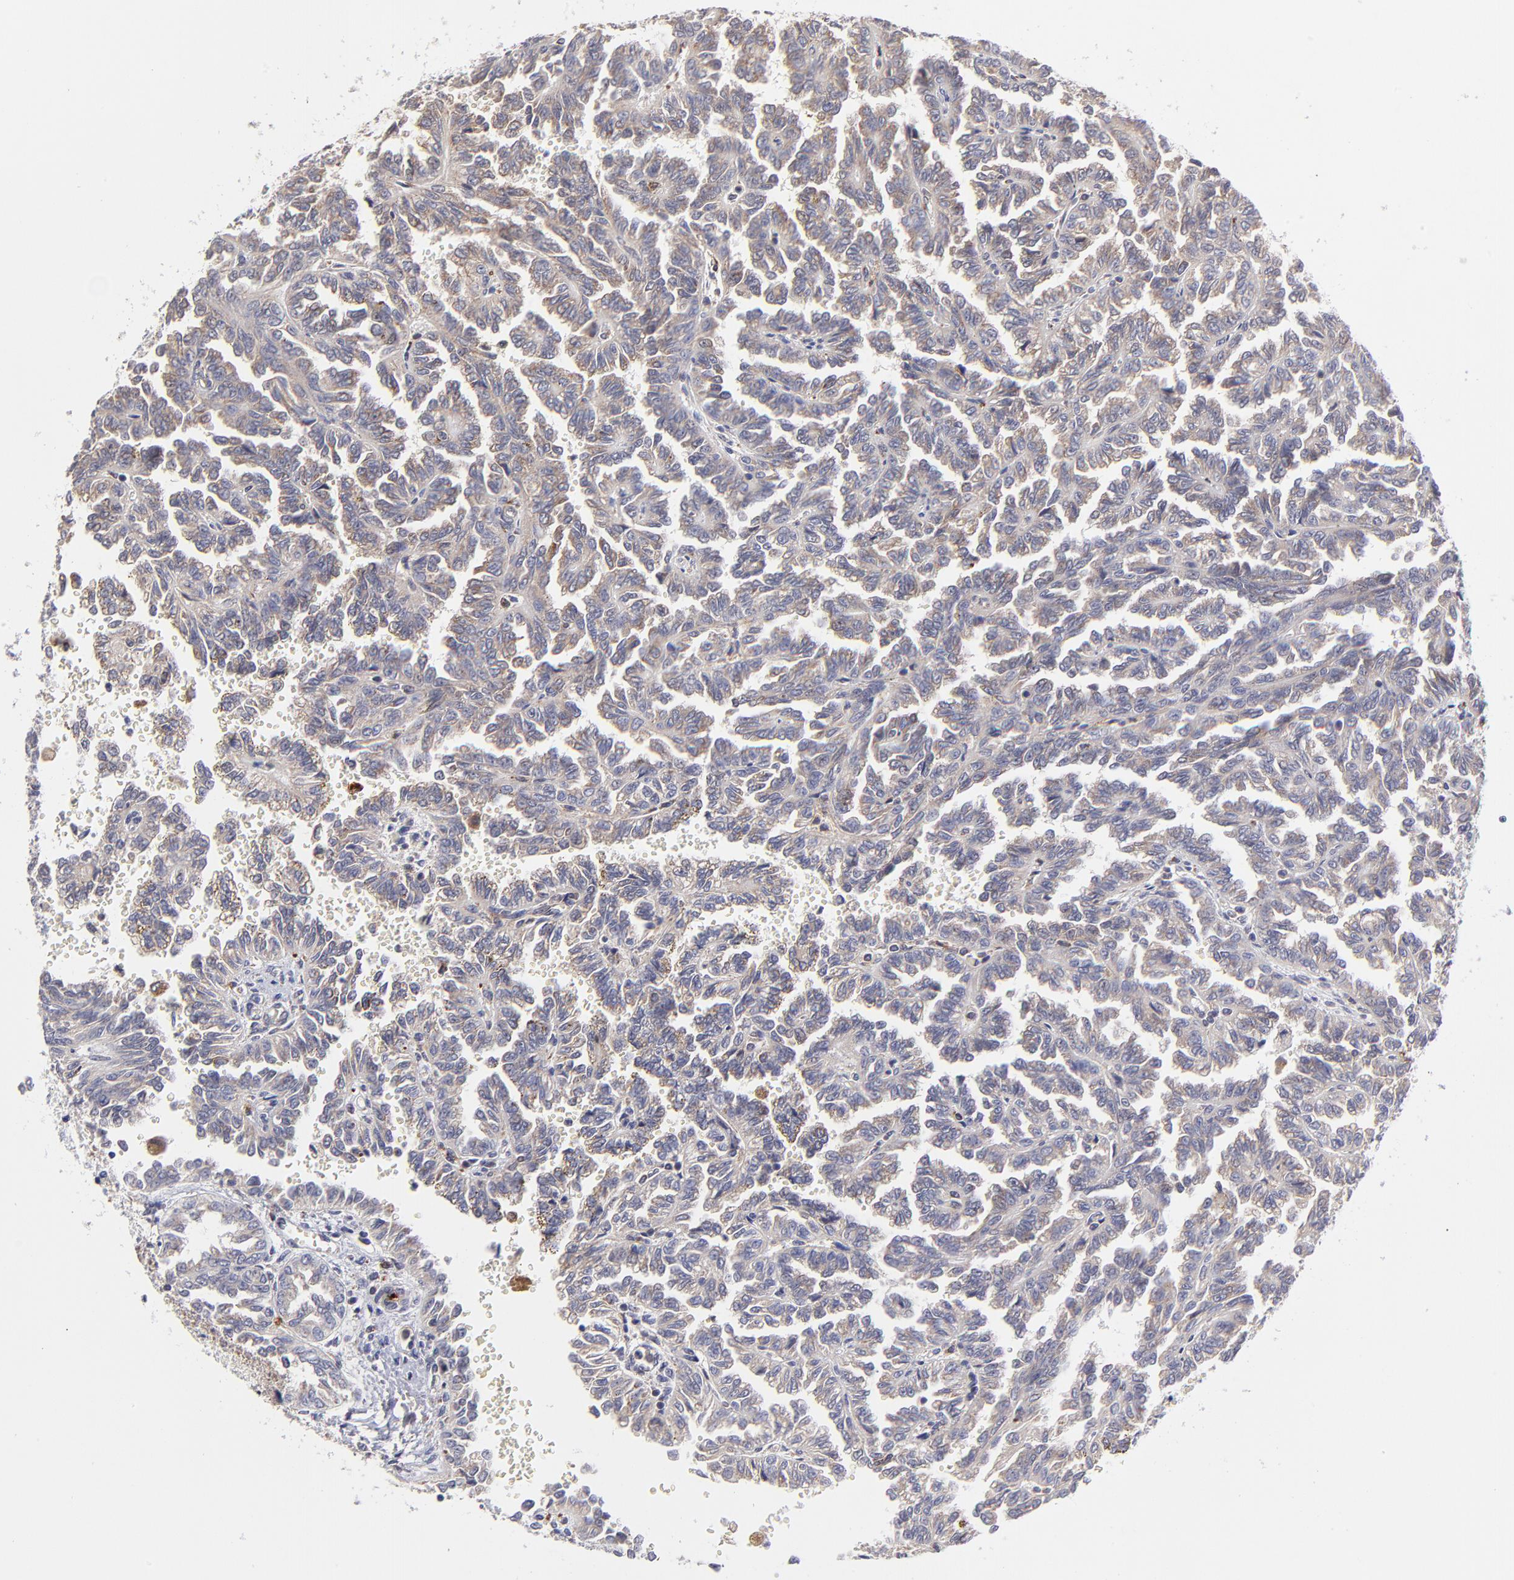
{"staining": {"intensity": "weak", "quantity": "25%-75%", "location": "cytoplasmic/membranous"}, "tissue": "renal cancer", "cell_type": "Tumor cells", "image_type": "cancer", "snomed": [{"axis": "morphology", "description": "Inflammation, NOS"}, {"axis": "morphology", "description": "Adenocarcinoma, NOS"}, {"axis": "topography", "description": "Kidney"}], "caption": "The histopathology image exhibits staining of renal adenocarcinoma, revealing weak cytoplasmic/membranous protein staining (brown color) within tumor cells. (Stains: DAB in brown, nuclei in blue, Microscopy: brightfield microscopy at high magnification).", "gene": "MAP2K7", "patient": {"sex": "male", "age": 68}}